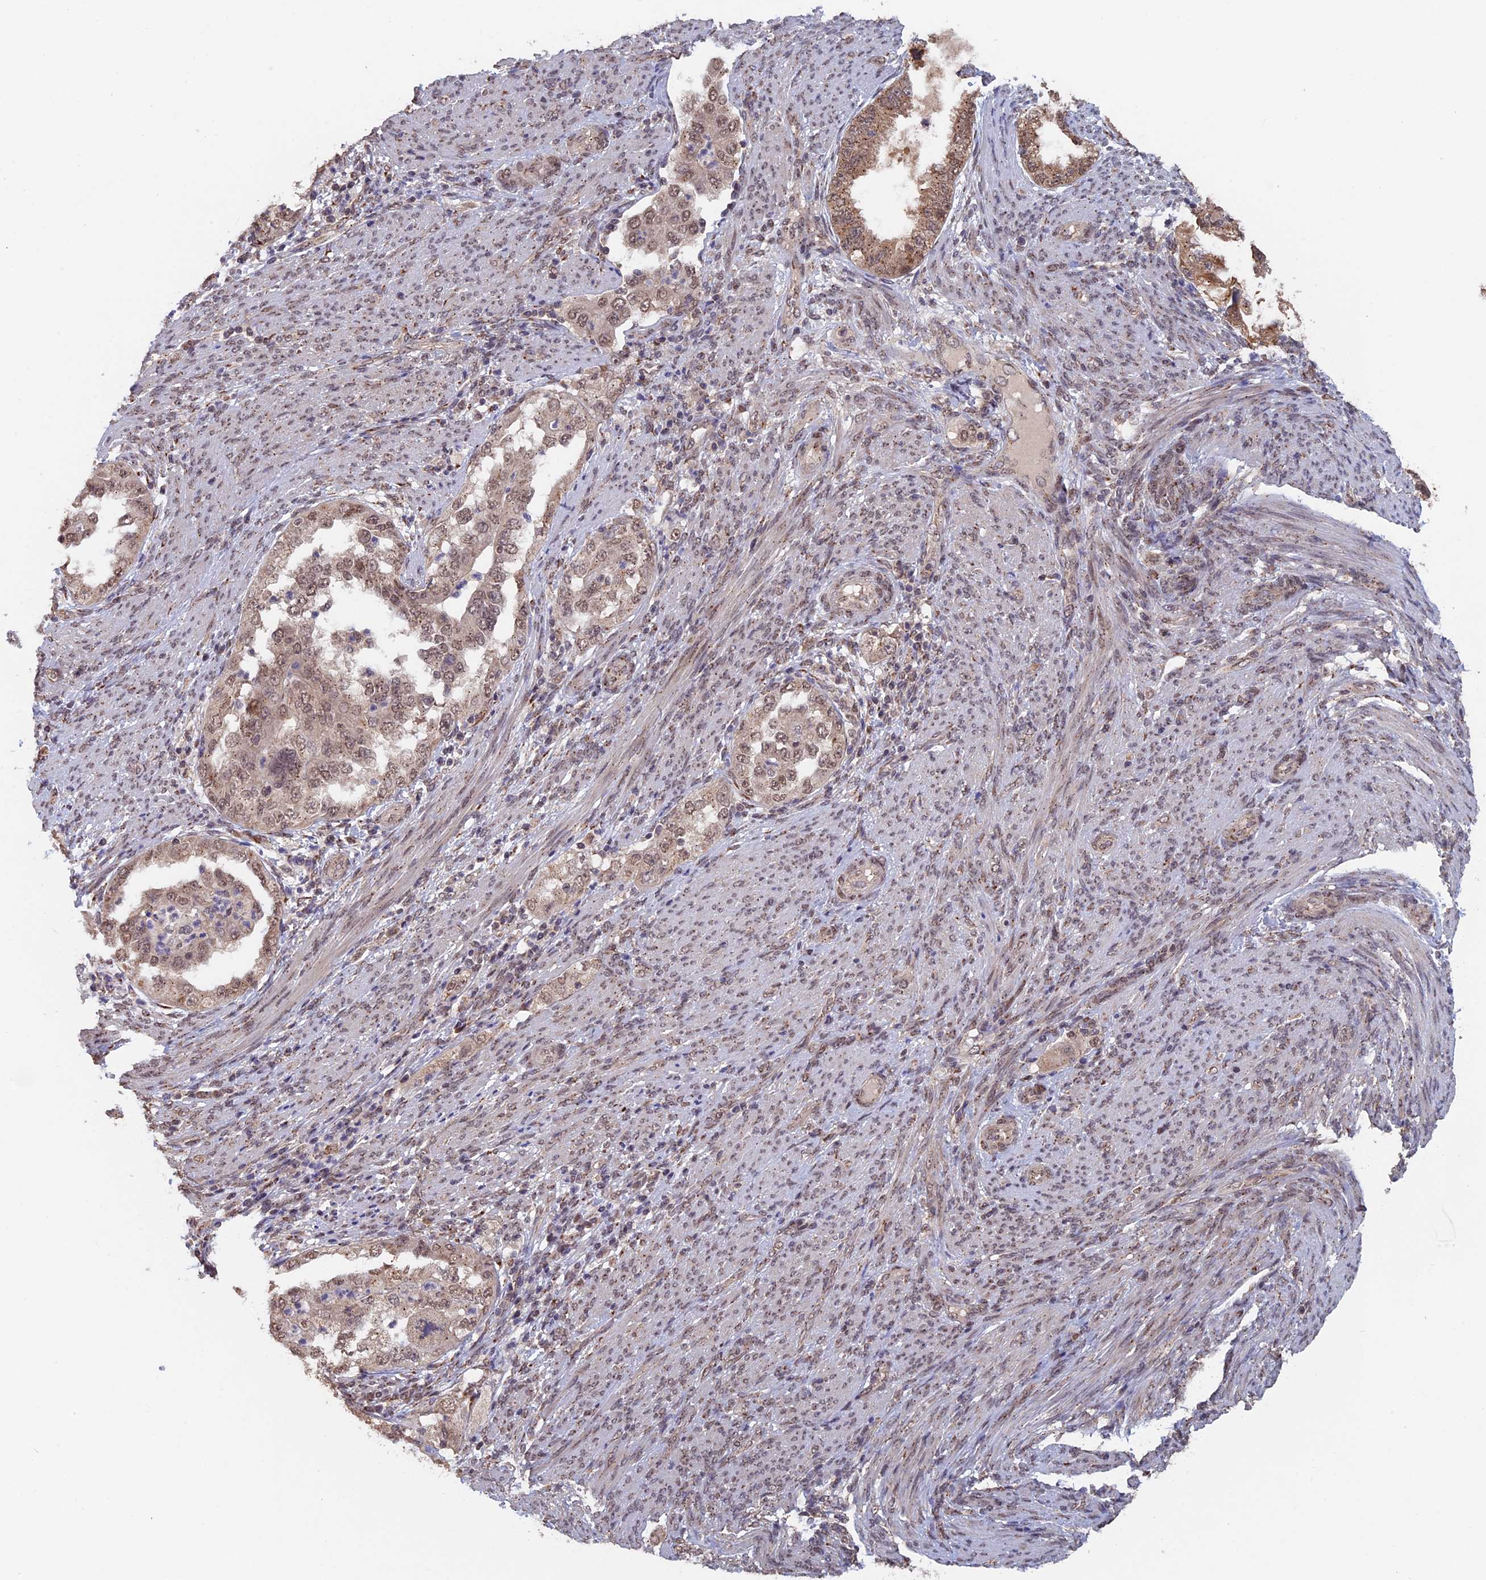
{"staining": {"intensity": "moderate", "quantity": ">75%", "location": "cytoplasmic/membranous,nuclear"}, "tissue": "endometrial cancer", "cell_type": "Tumor cells", "image_type": "cancer", "snomed": [{"axis": "morphology", "description": "Adenocarcinoma, NOS"}, {"axis": "topography", "description": "Endometrium"}], "caption": "IHC histopathology image of neoplastic tissue: adenocarcinoma (endometrial) stained using immunohistochemistry demonstrates medium levels of moderate protein expression localized specifically in the cytoplasmic/membranous and nuclear of tumor cells, appearing as a cytoplasmic/membranous and nuclear brown color.", "gene": "PIGQ", "patient": {"sex": "female", "age": 85}}